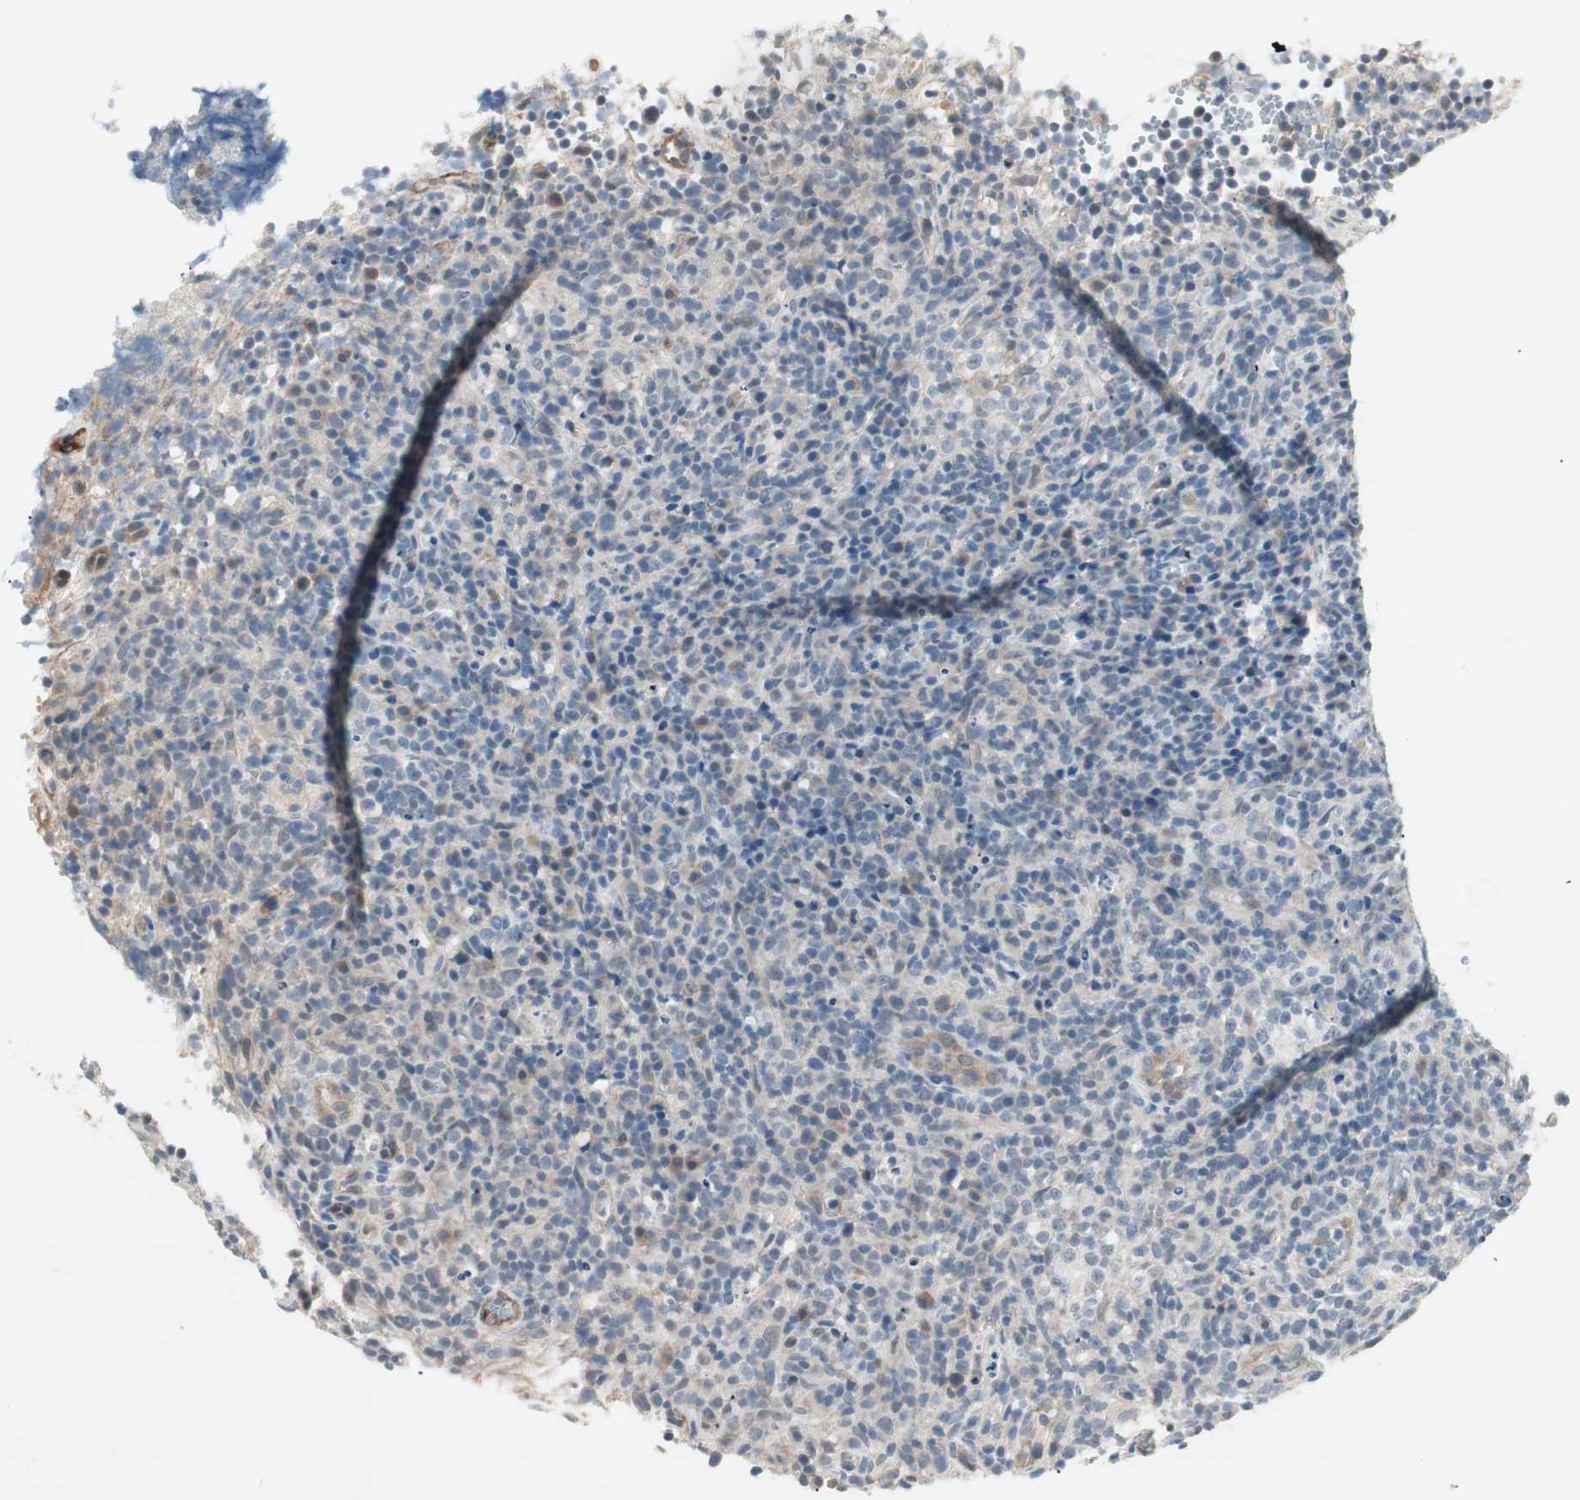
{"staining": {"intensity": "weak", "quantity": "25%-75%", "location": "cytoplasmic/membranous"}, "tissue": "lymphoma", "cell_type": "Tumor cells", "image_type": "cancer", "snomed": [{"axis": "morphology", "description": "Malignant lymphoma, non-Hodgkin's type, High grade"}, {"axis": "topography", "description": "Lymph node"}], "caption": "The immunohistochemical stain shows weak cytoplasmic/membranous positivity in tumor cells of malignant lymphoma, non-Hodgkin's type (high-grade) tissue. (DAB (3,3'-diaminobenzidine) IHC with brightfield microscopy, high magnification).", "gene": "ITGB4", "patient": {"sex": "female", "age": 76}}